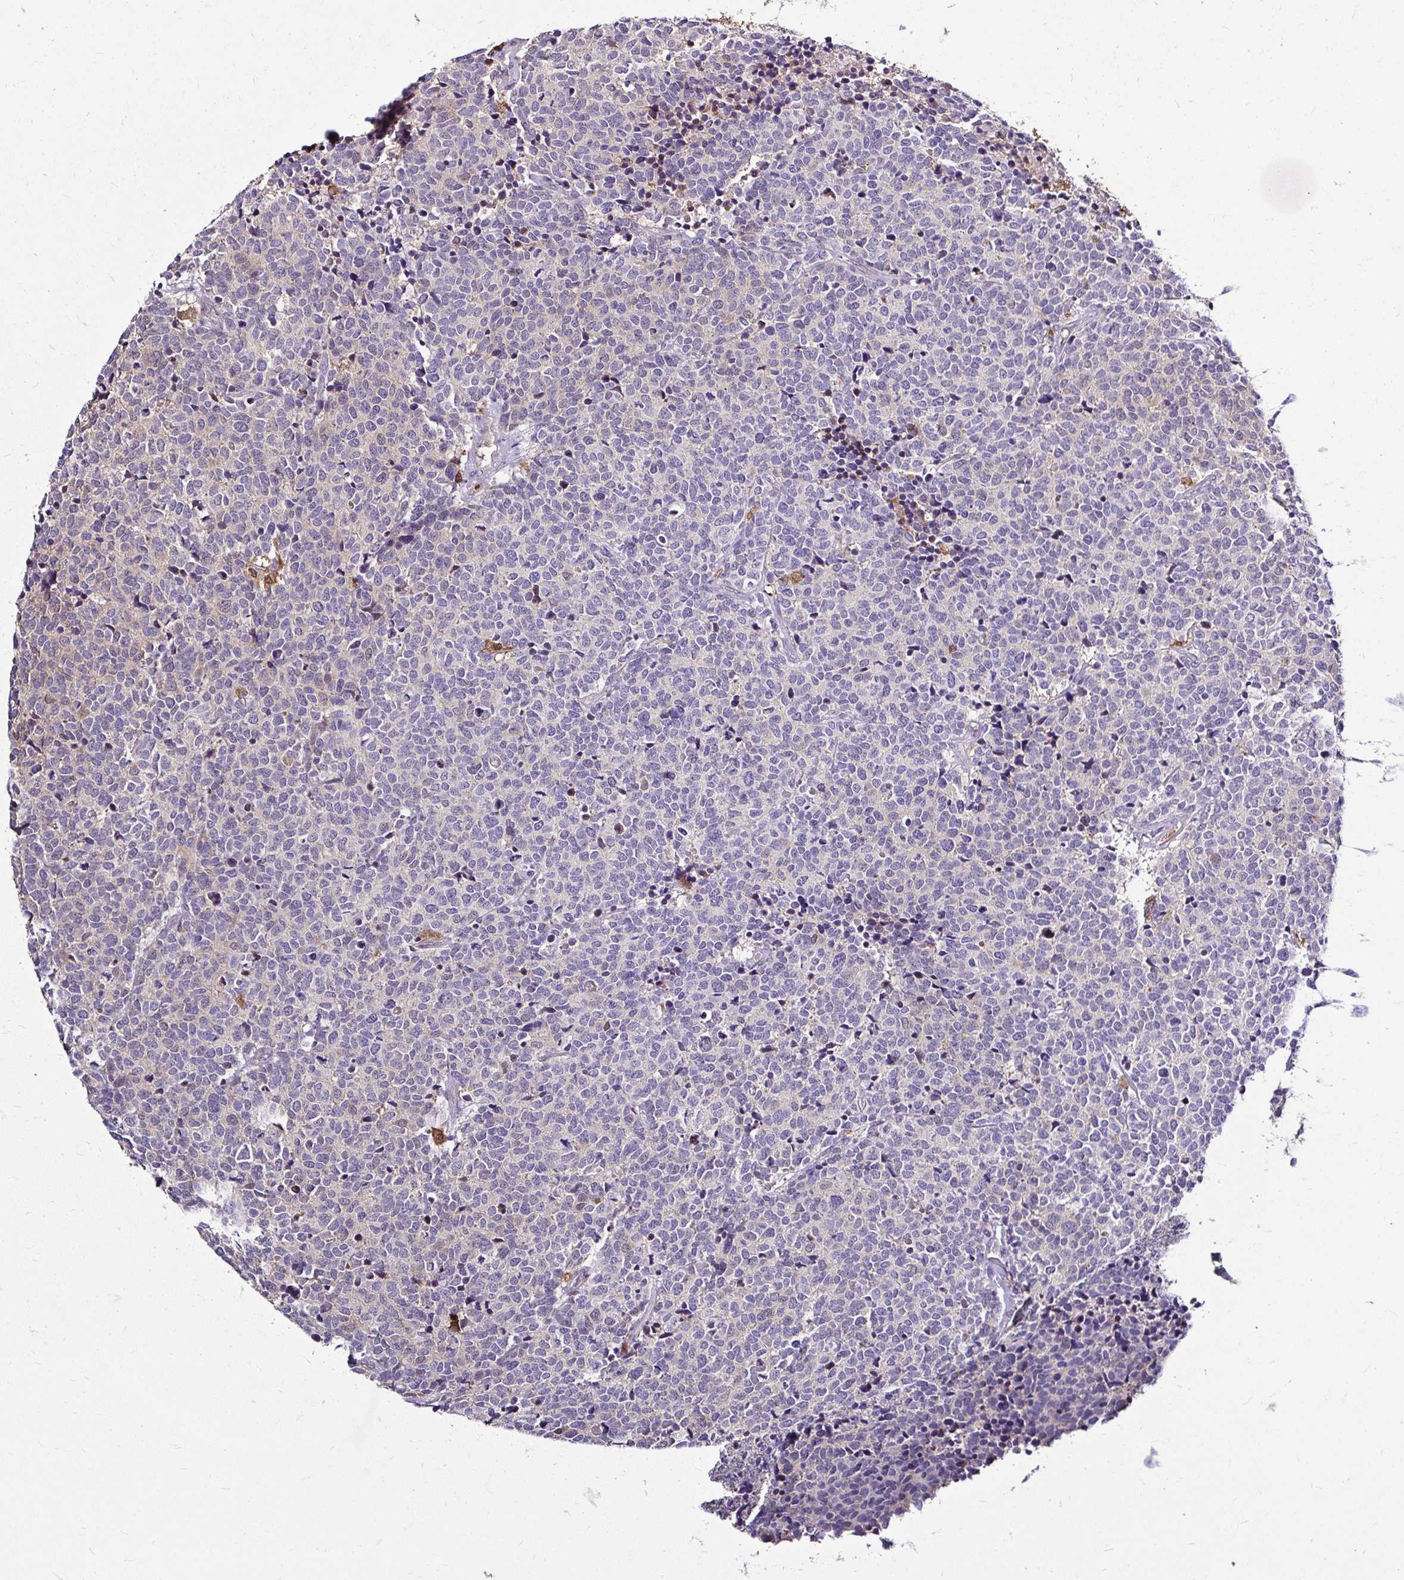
{"staining": {"intensity": "negative", "quantity": "none", "location": "none"}, "tissue": "carcinoid", "cell_type": "Tumor cells", "image_type": "cancer", "snomed": [{"axis": "morphology", "description": "Carcinoid, malignant, NOS"}, {"axis": "topography", "description": "Skin"}], "caption": "Immunohistochemical staining of carcinoid displays no significant staining in tumor cells.", "gene": "IDH1", "patient": {"sex": "female", "age": 79}}